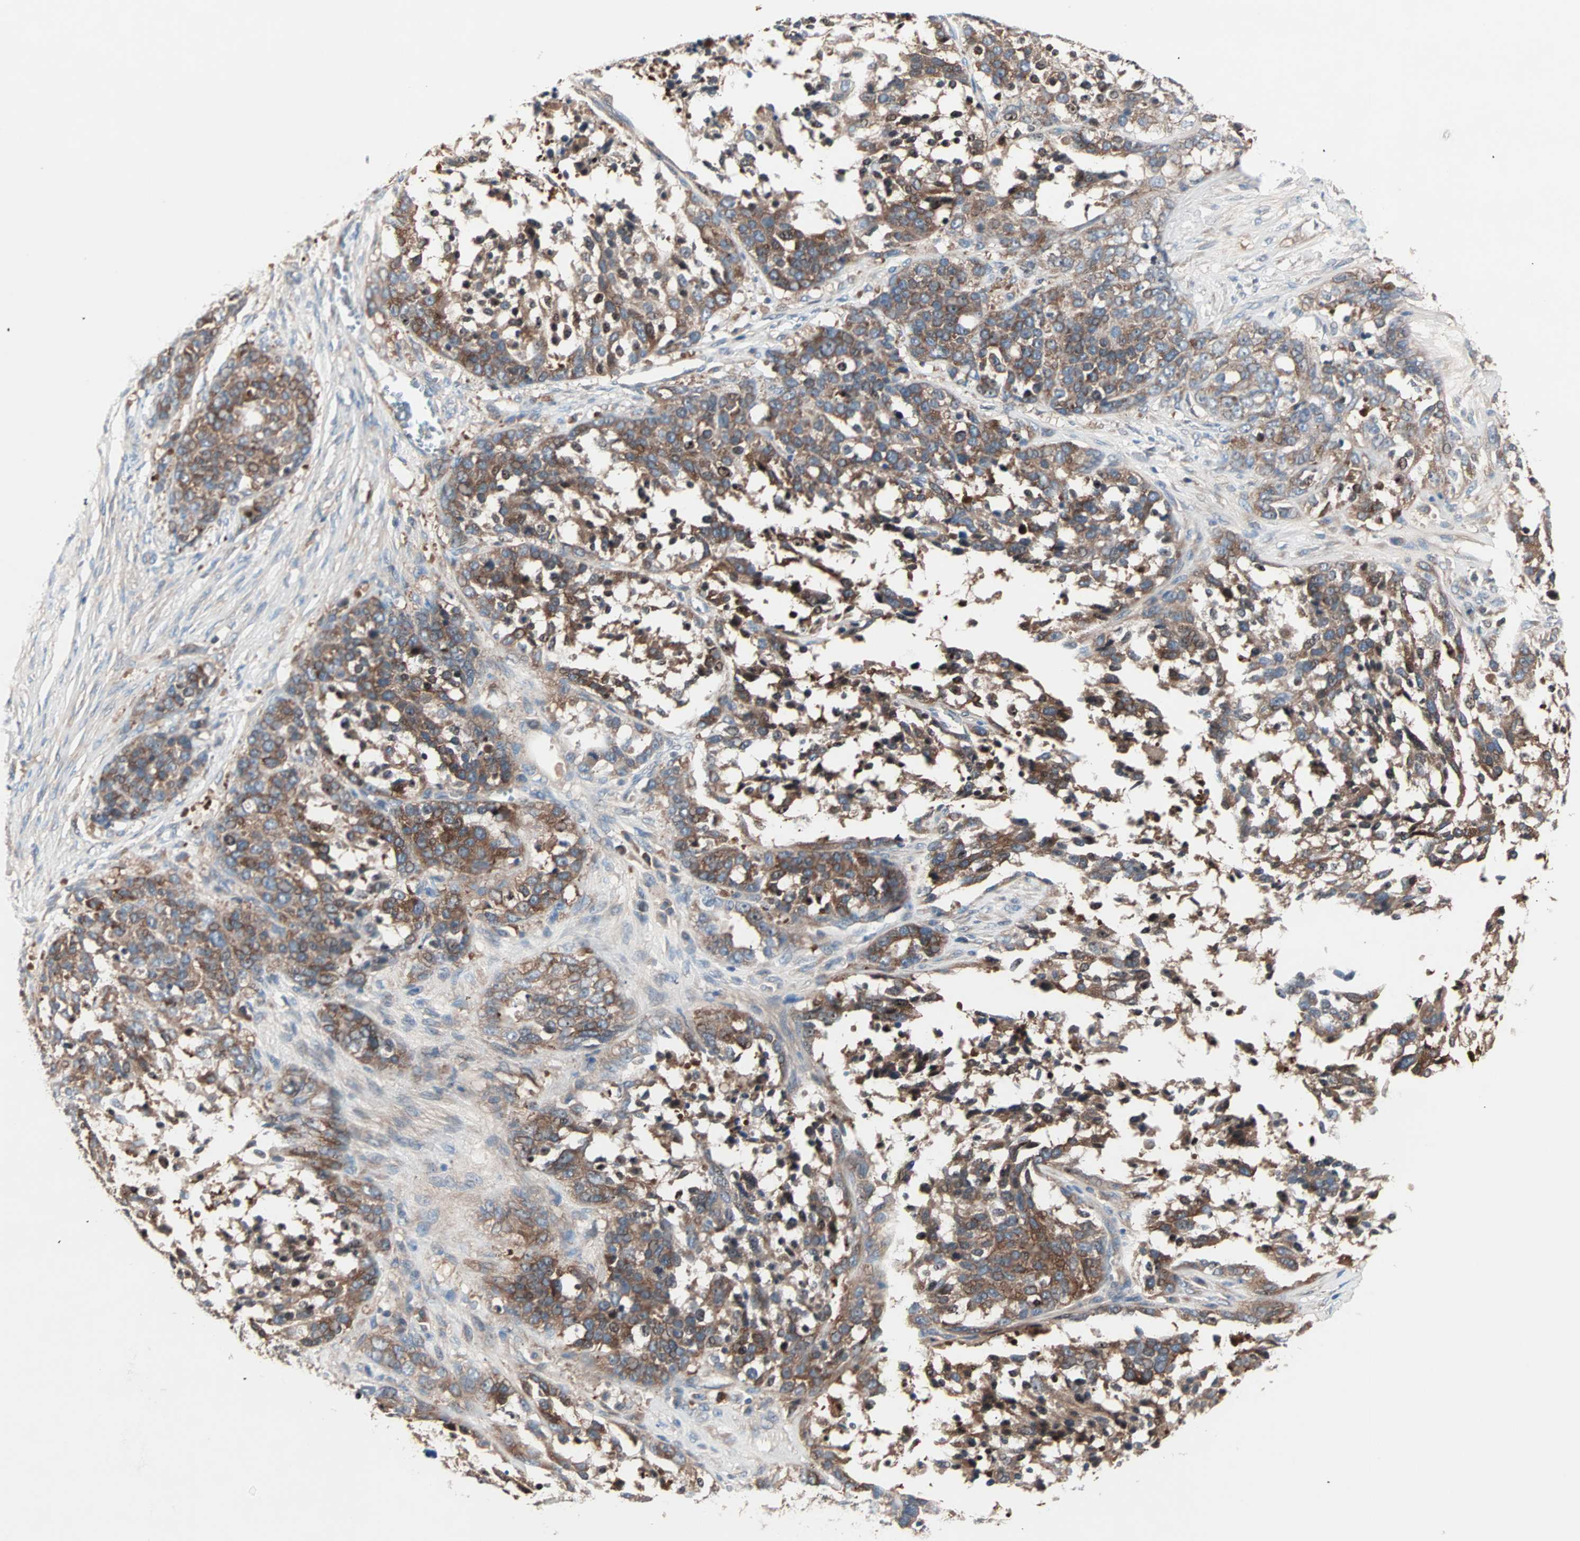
{"staining": {"intensity": "moderate", "quantity": ">75%", "location": "cytoplasmic/membranous"}, "tissue": "ovarian cancer", "cell_type": "Tumor cells", "image_type": "cancer", "snomed": [{"axis": "morphology", "description": "Cystadenocarcinoma, serous, NOS"}, {"axis": "topography", "description": "Ovary"}], "caption": "DAB (3,3'-diaminobenzidine) immunohistochemical staining of human ovarian serous cystadenocarcinoma displays moderate cytoplasmic/membranous protein staining in approximately >75% of tumor cells.", "gene": "CAD", "patient": {"sex": "female", "age": 44}}